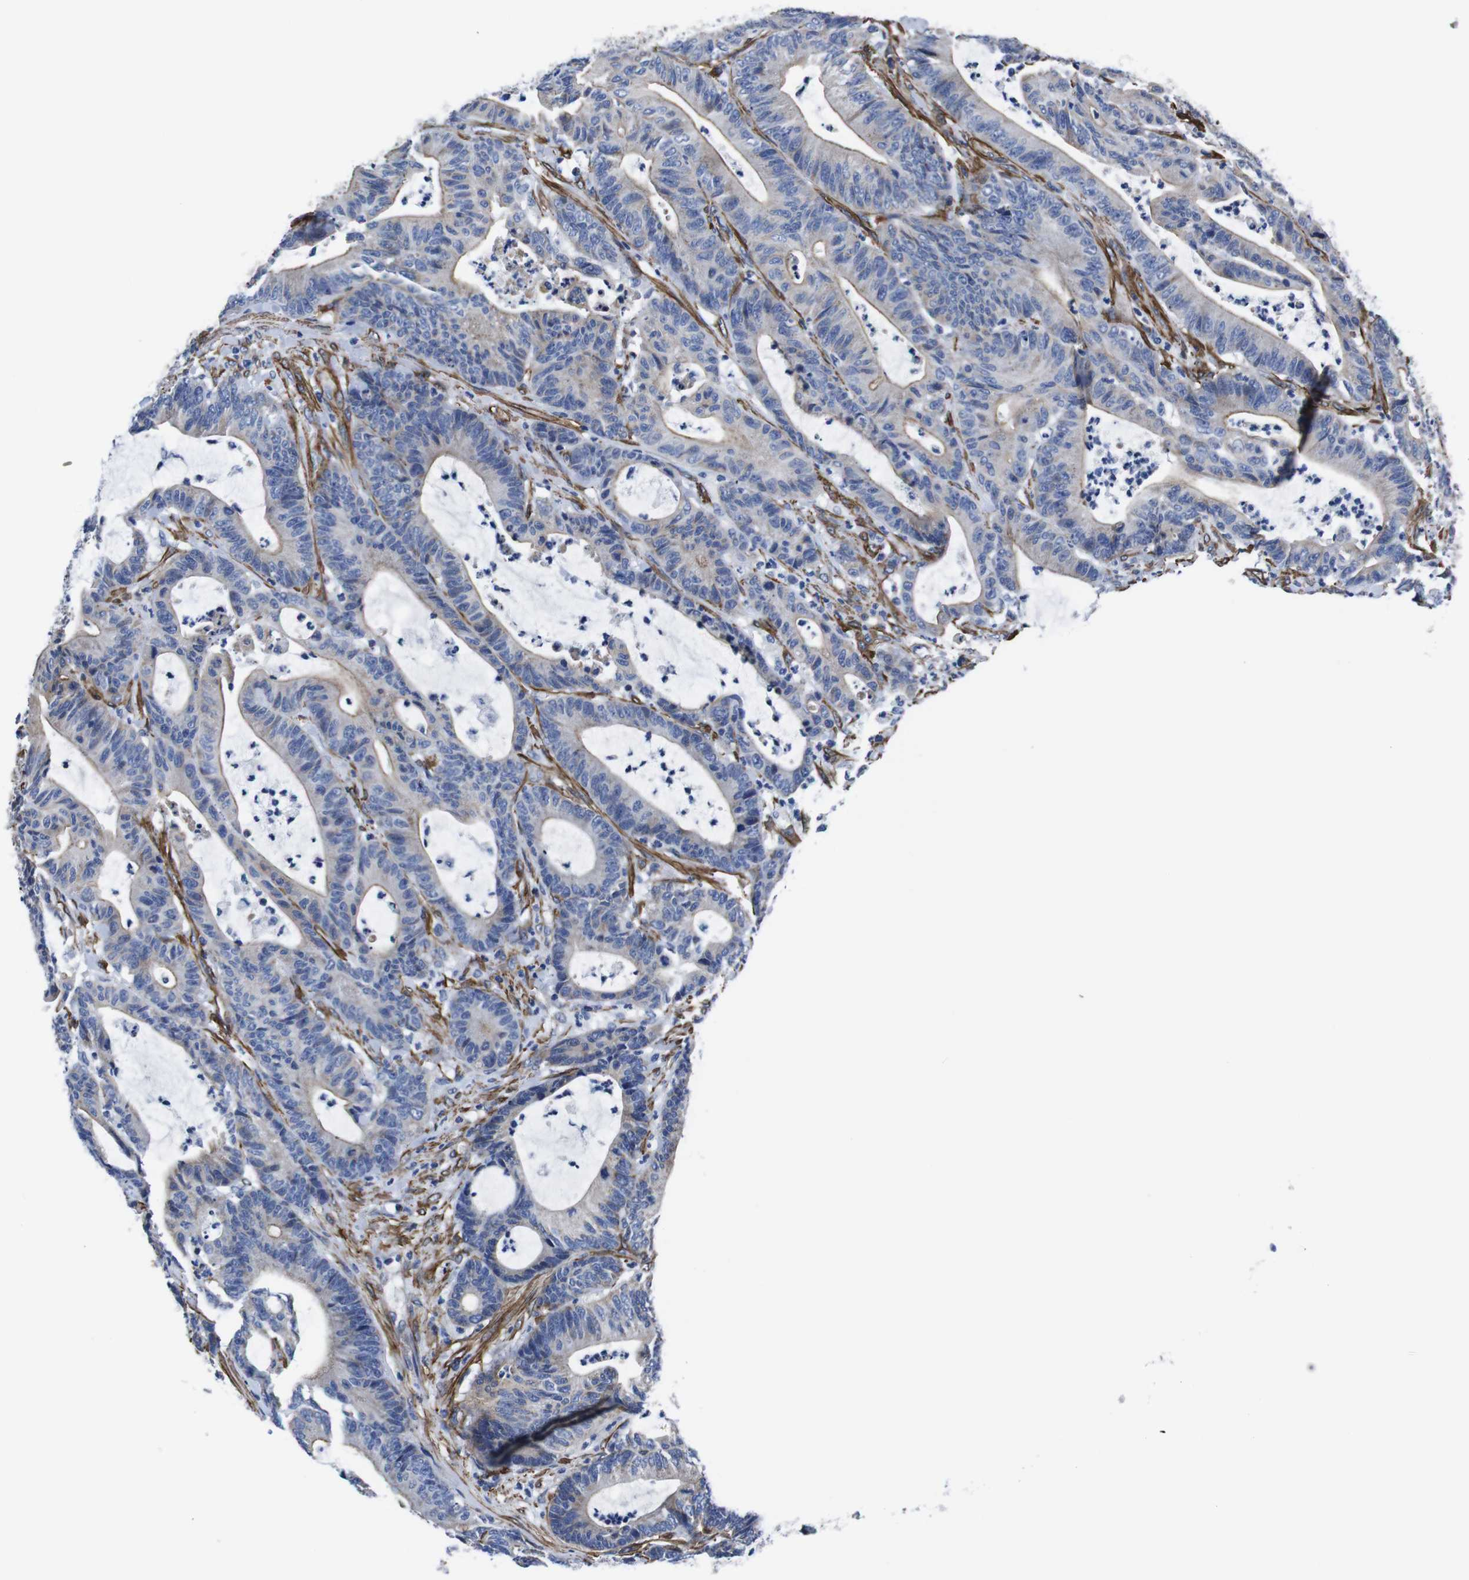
{"staining": {"intensity": "weak", "quantity": "<25%", "location": "cytoplasmic/membranous"}, "tissue": "colorectal cancer", "cell_type": "Tumor cells", "image_type": "cancer", "snomed": [{"axis": "morphology", "description": "Adenocarcinoma, NOS"}, {"axis": "topography", "description": "Colon"}], "caption": "Immunohistochemistry image of neoplastic tissue: adenocarcinoma (colorectal) stained with DAB shows no significant protein expression in tumor cells. (Brightfield microscopy of DAB (3,3'-diaminobenzidine) immunohistochemistry at high magnification).", "gene": "WNT10A", "patient": {"sex": "female", "age": 84}}